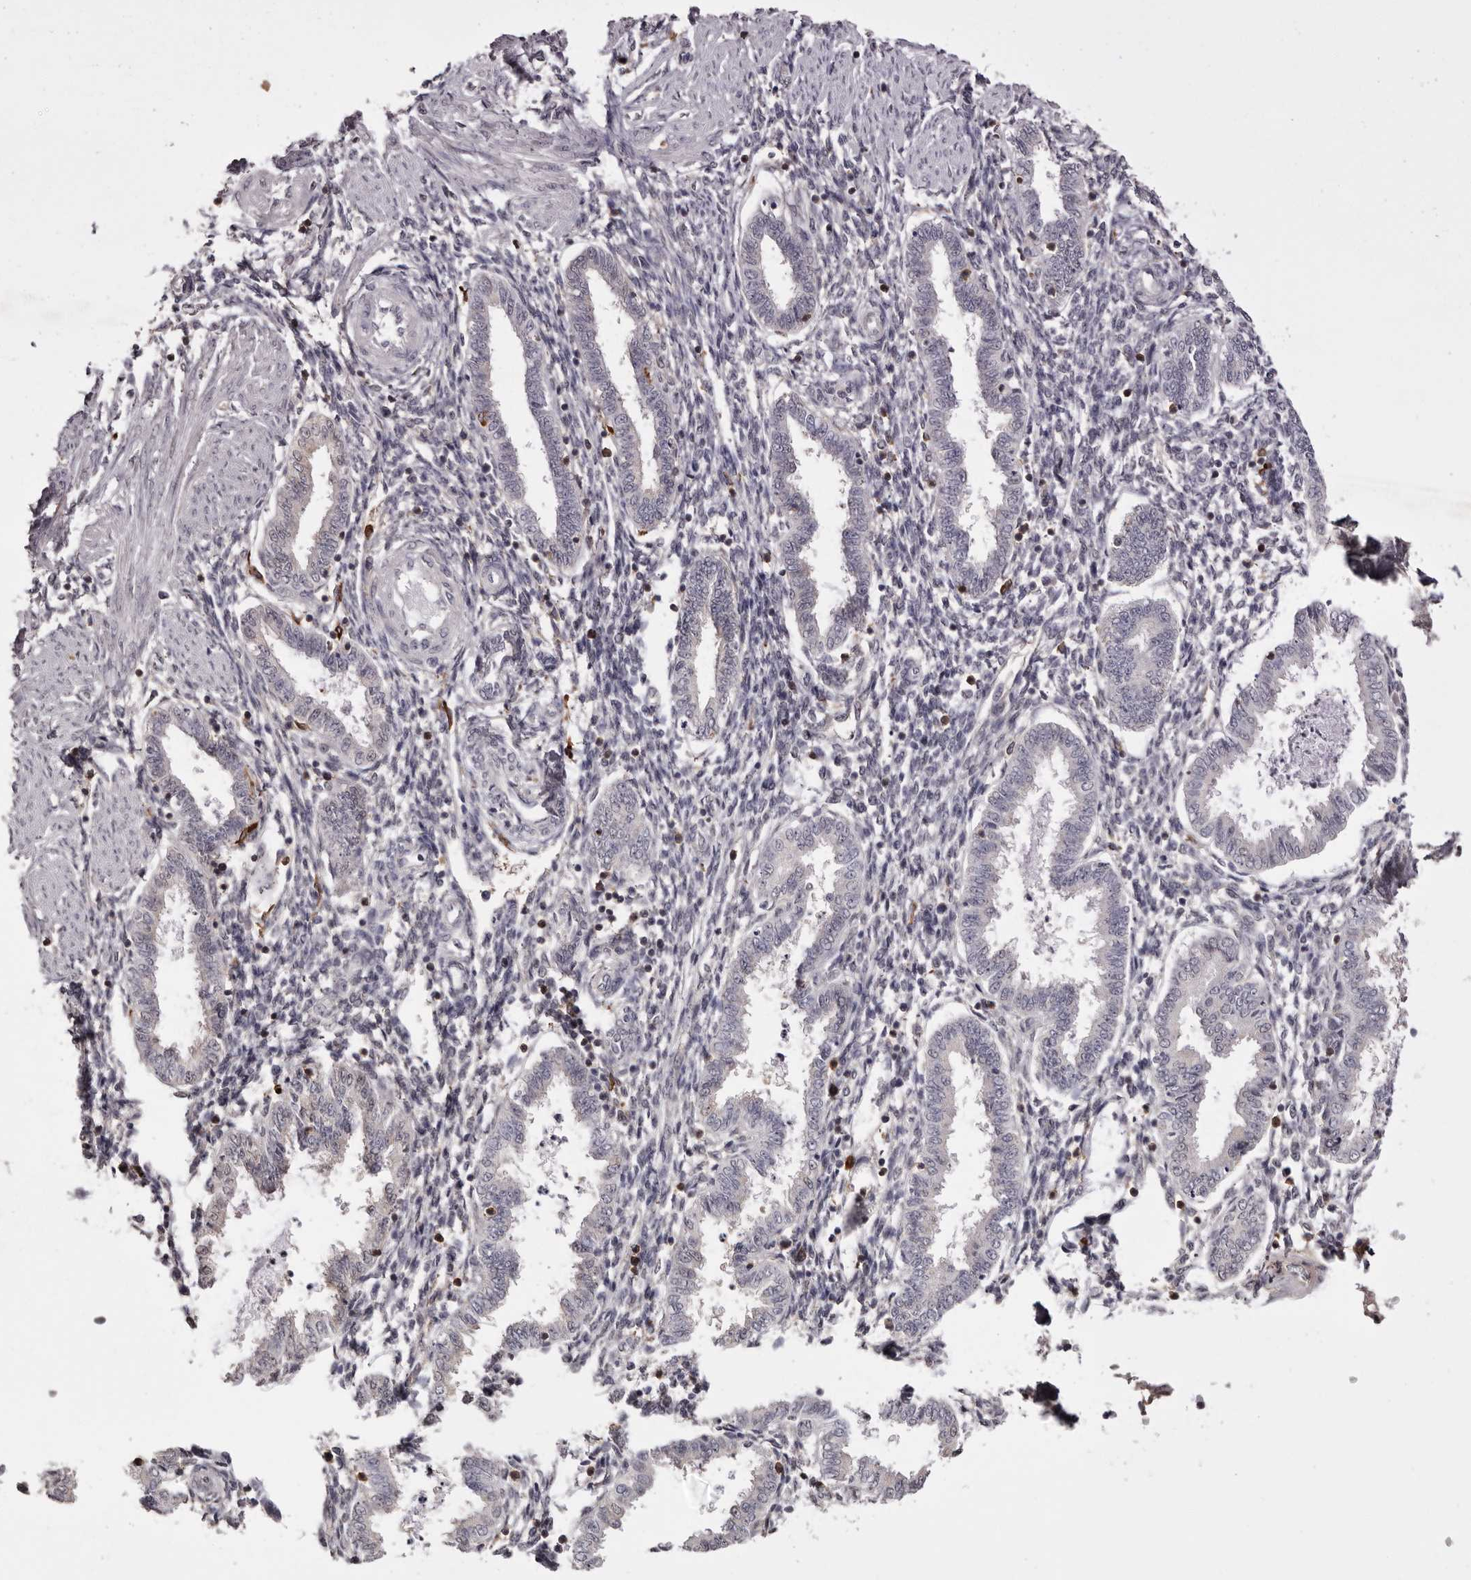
{"staining": {"intensity": "negative", "quantity": "none", "location": "none"}, "tissue": "endometrium", "cell_type": "Cells in endometrial stroma", "image_type": "normal", "snomed": [{"axis": "morphology", "description": "Normal tissue, NOS"}, {"axis": "topography", "description": "Endometrium"}], "caption": "Benign endometrium was stained to show a protein in brown. There is no significant expression in cells in endometrial stroma. Nuclei are stained in blue.", "gene": "TNNI1", "patient": {"sex": "female", "age": 33}}